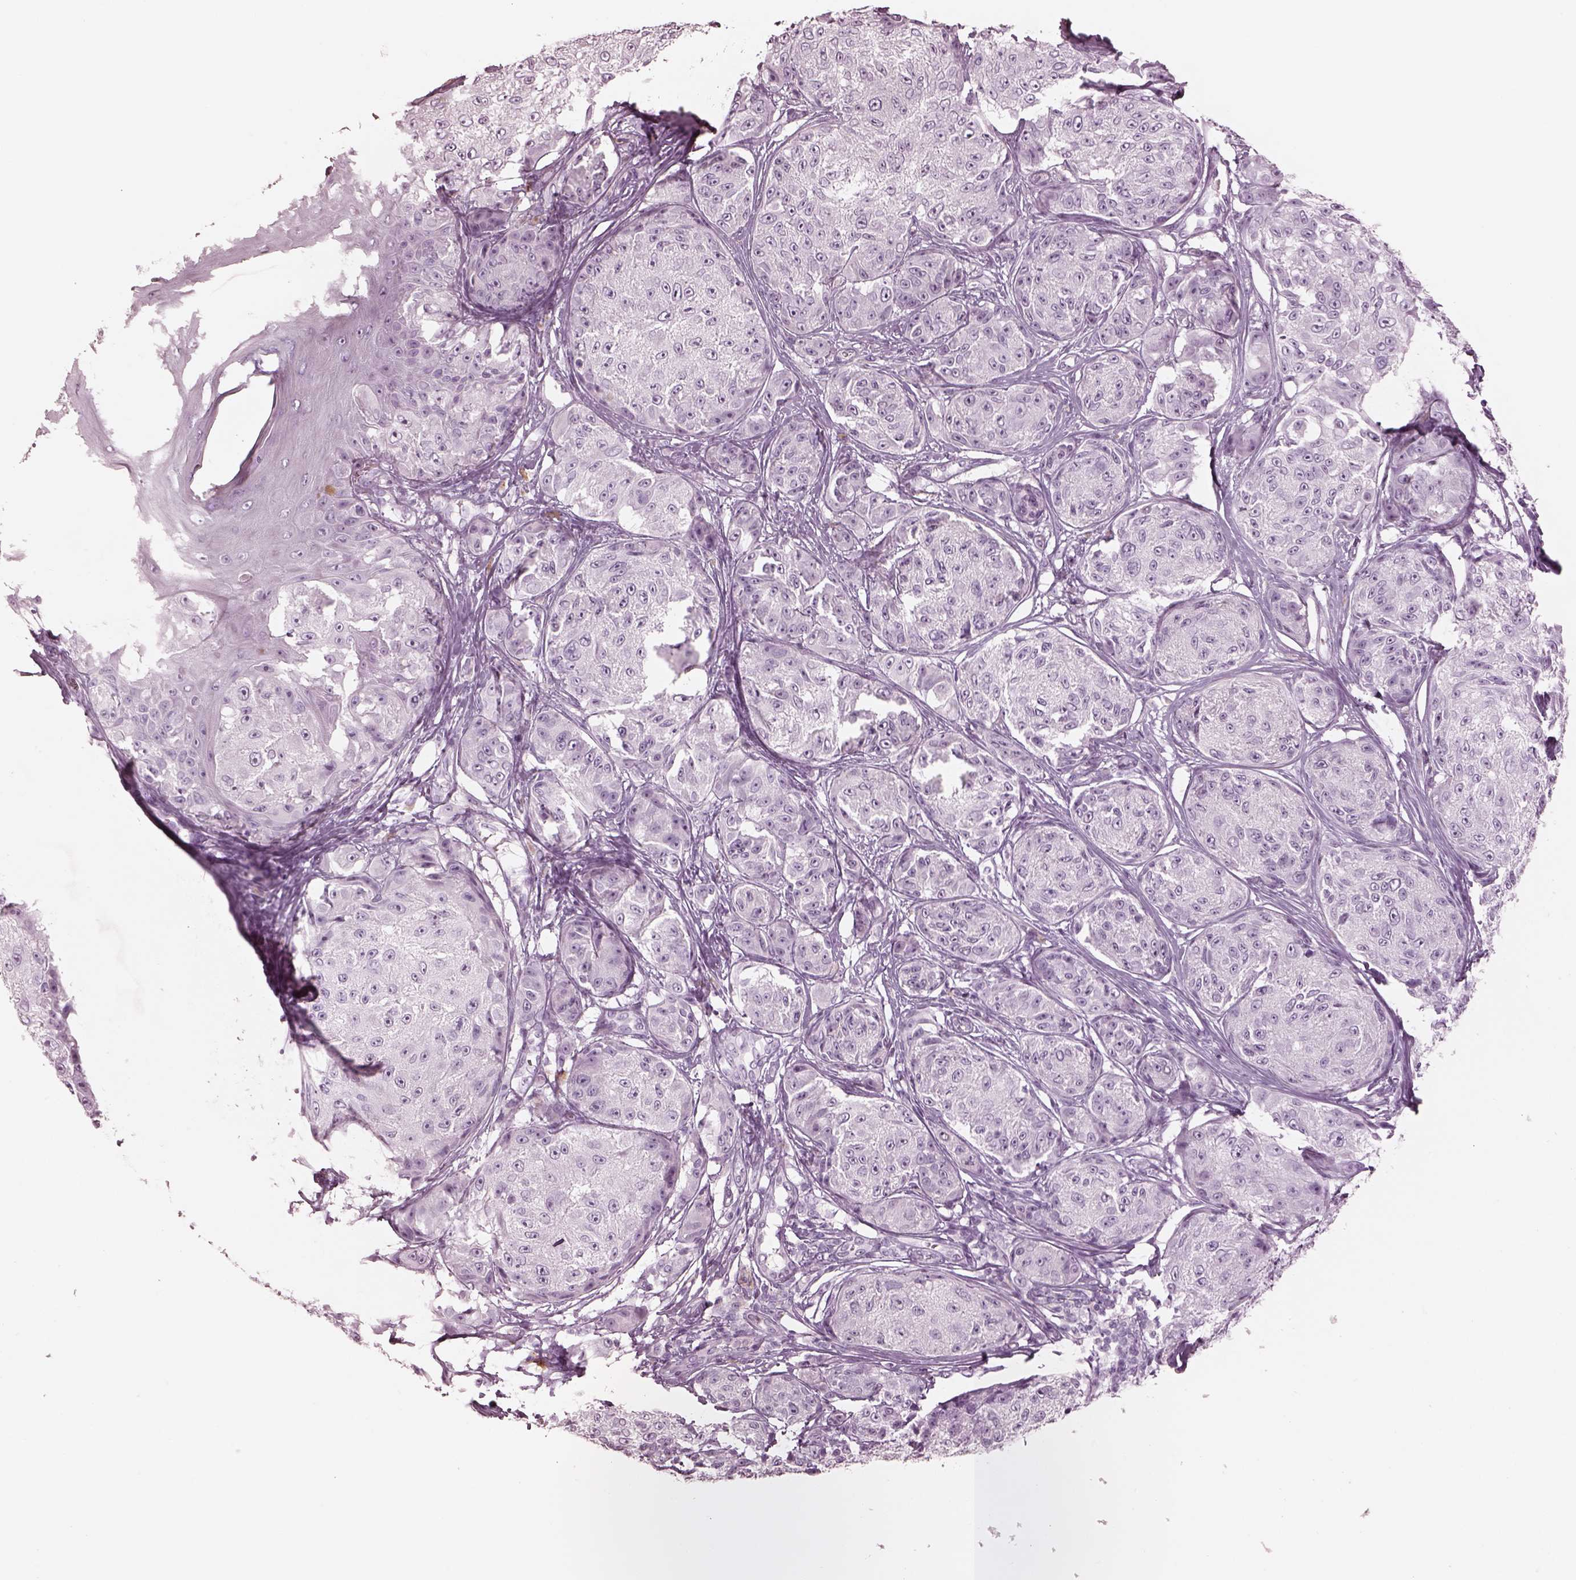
{"staining": {"intensity": "negative", "quantity": "none", "location": "none"}, "tissue": "melanoma", "cell_type": "Tumor cells", "image_type": "cancer", "snomed": [{"axis": "morphology", "description": "Malignant melanoma, NOS"}, {"axis": "topography", "description": "Skin"}], "caption": "This is an immunohistochemistry micrograph of melanoma. There is no expression in tumor cells.", "gene": "OPN4", "patient": {"sex": "male", "age": 61}}